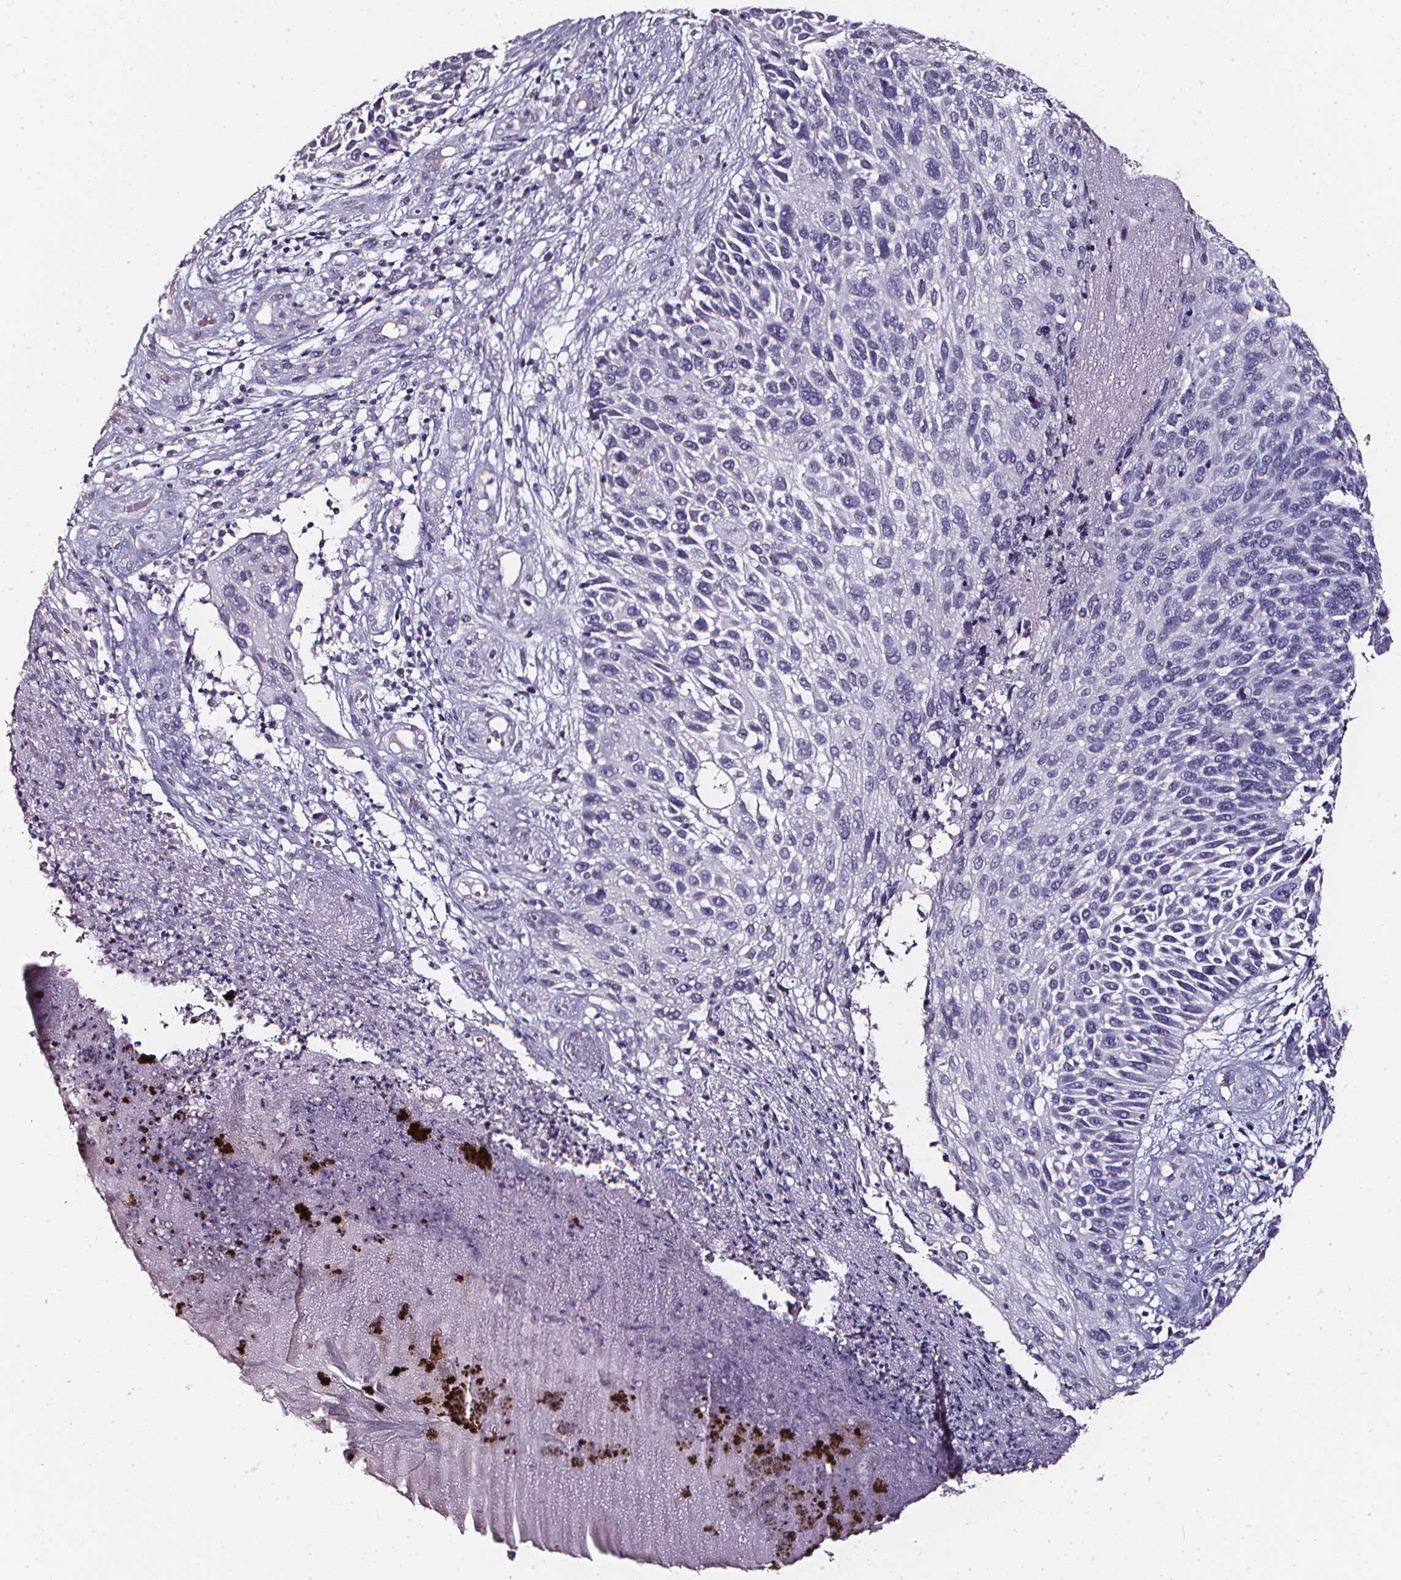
{"staining": {"intensity": "negative", "quantity": "none", "location": "none"}, "tissue": "skin cancer", "cell_type": "Tumor cells", "image_type": "cancer", "snomed": [{"axis": "morphology", "description": "Squamous cell carcinoma, NOS"}, {"axis": "topography", "description": "Skin"}], "caption": "IHC of human squamous cell carcinoma (skin) exhibits no staining in tumor cells. The staining was performed using DAB to visualize the protein expression in brown, while the nuclei were stained in blue with hematoxylin (Magnification: 20x).", "gene": "DEFA5", "patient": {"sex": "male", "age": 92}}